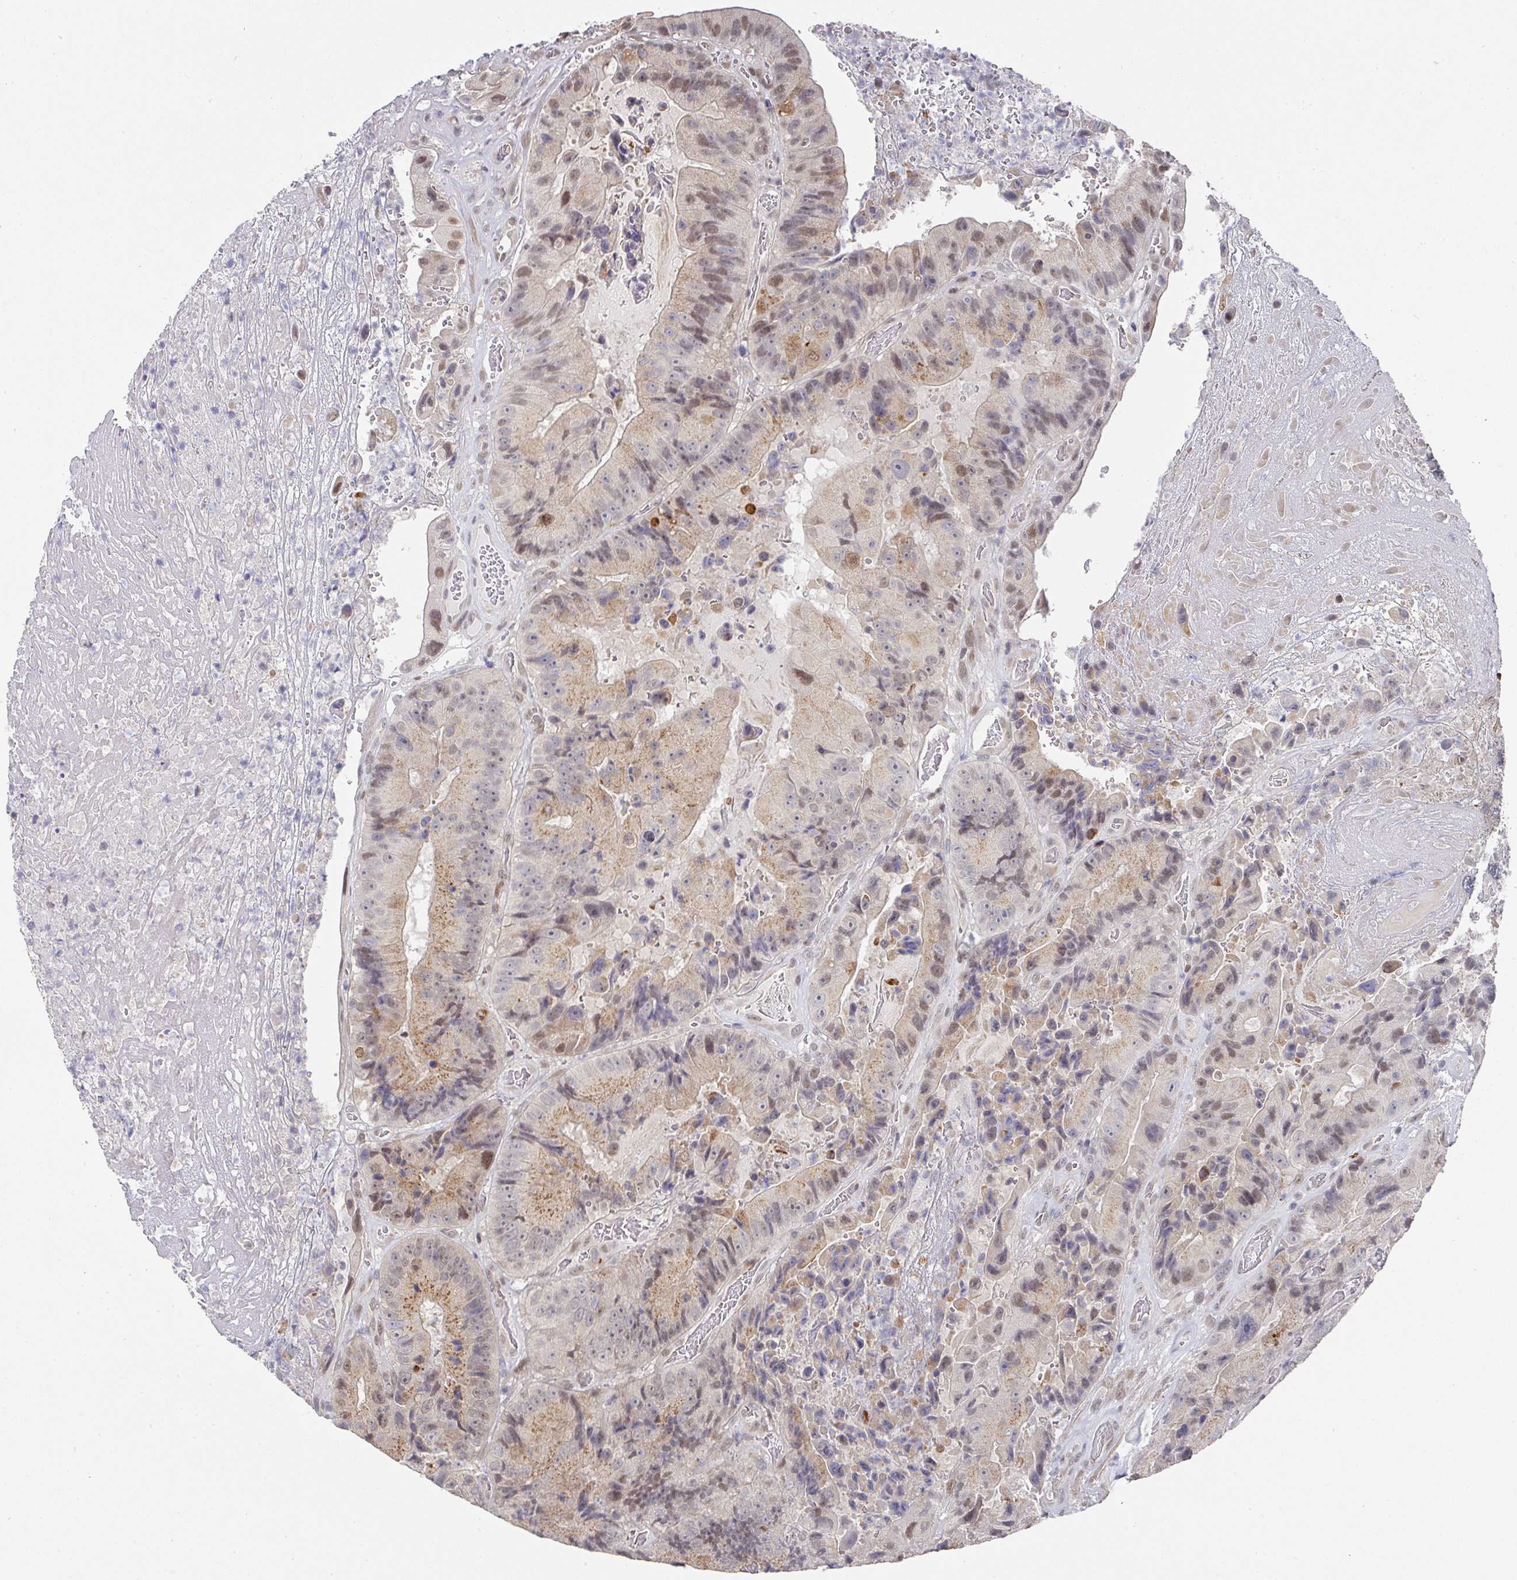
{"staining": {"intensity": "moderate", "quantity": "25%-75%", "location": "cytoplasmic/membranous"}, "tissue": "colorectal cancer", "cell_type": "Tumor cells", "image_type": "cancer", "snomed": [{"axis": "morphology", "description": "Adenocarcinoma, NOS"}, {"axis": "topography", "description": "Colon"}], "caption": "A brown stain labels moderate cytoplasmic/membranous expression of a protein in human colorectal cancer tumor cells.", "gene": "C18orf25", "patient": {"sex": "female", "age": 86}}